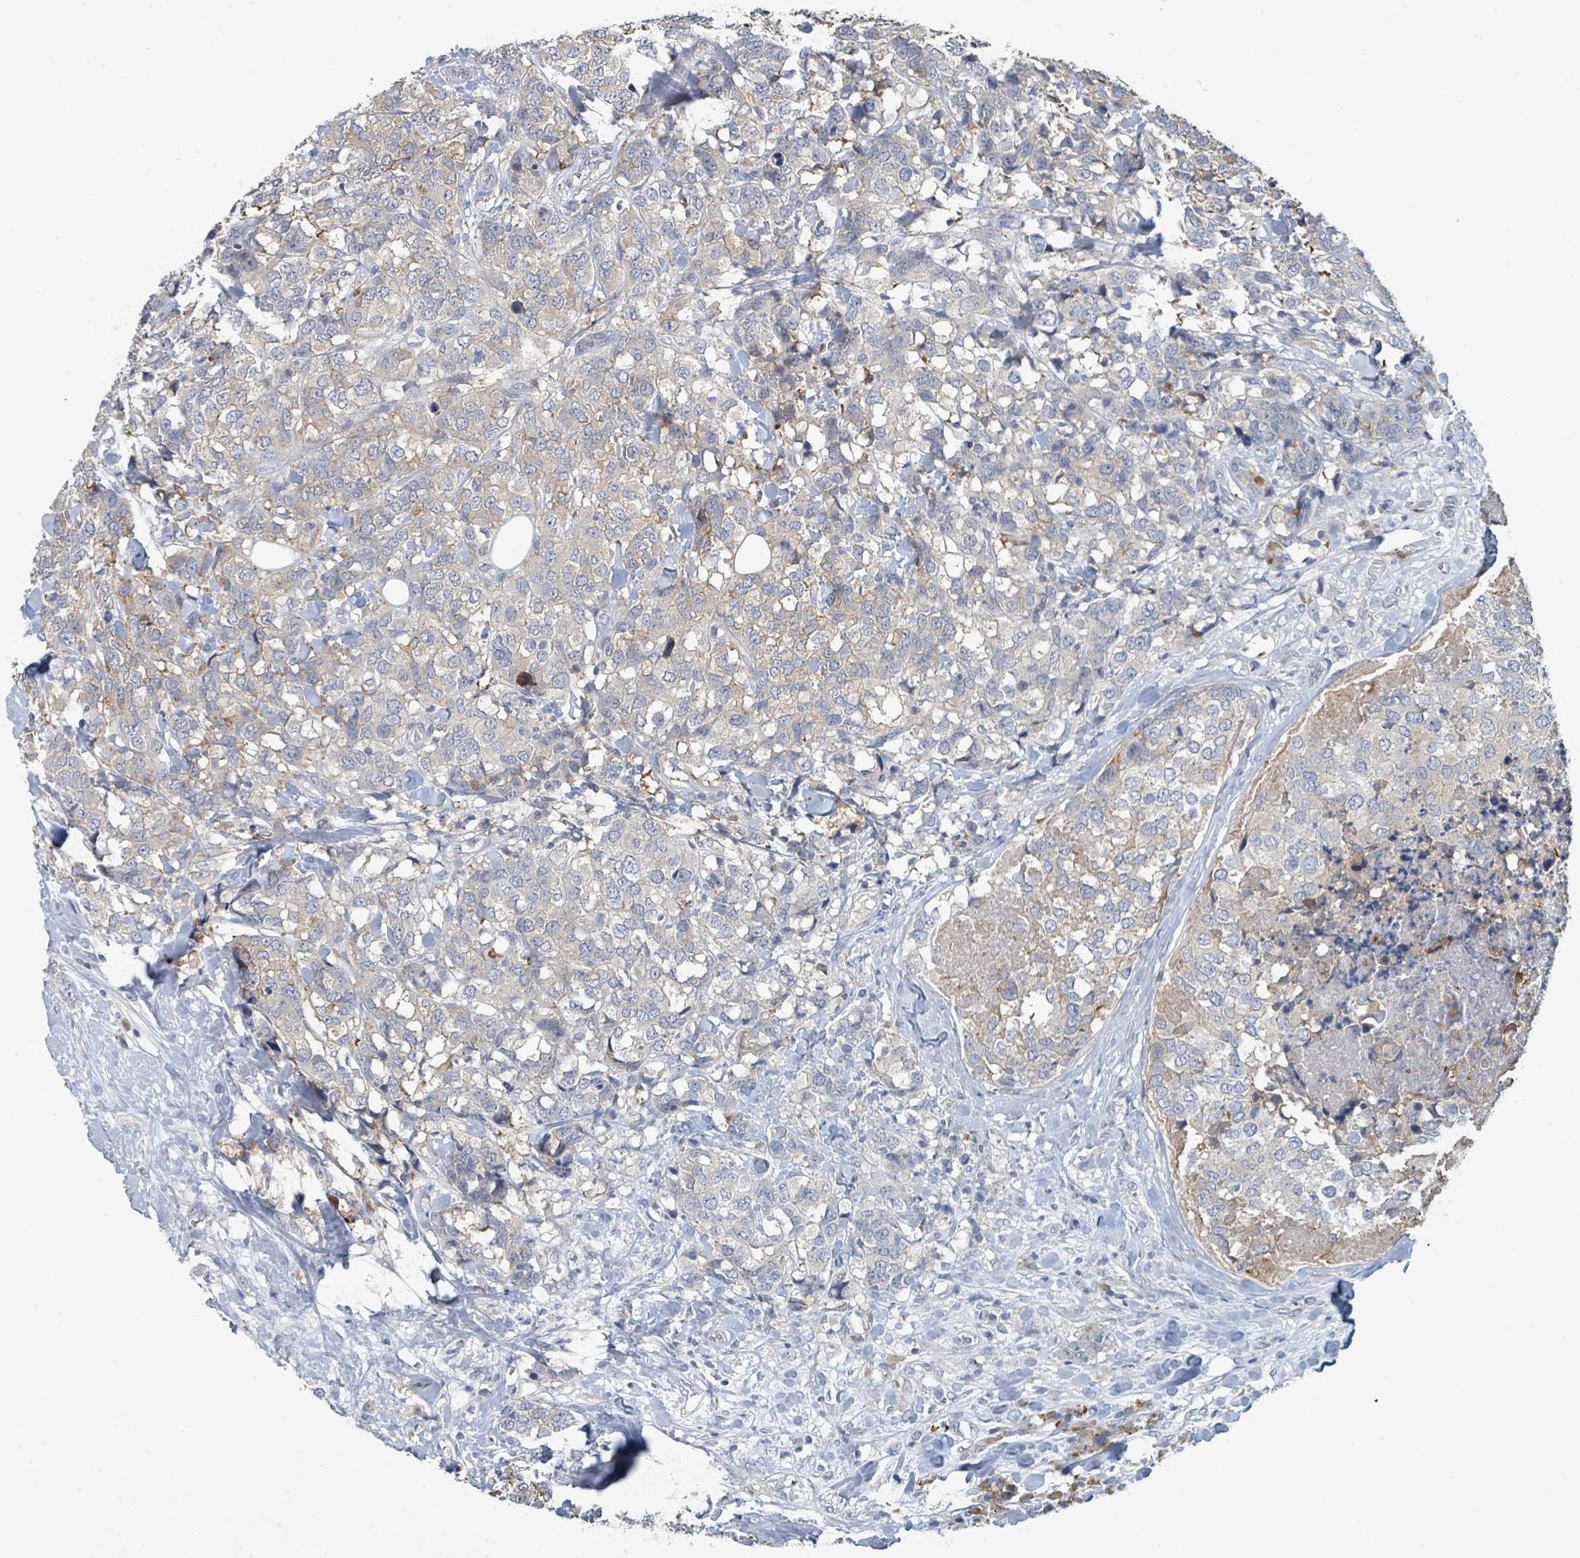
{"staining": {"intensity": "weak", "quantity": "<25%", "location": "cytoplasmic/membranous"}, "tissue": "breast cancer", "cell_type": "Tumor cells", "image_type": "cancer", "snomed": [{"axis": "morphology", "description": "Lobular carcinoma"}, {"axis": "topography", "description": "Breast"}], "caption": "The immunohistochemistry (IHC) image has no significant staining in tumor cells of breast lobular carcinoma tissue.", "gene": "ANKRD55", "patient": {"sex": "female", "age": 59}}